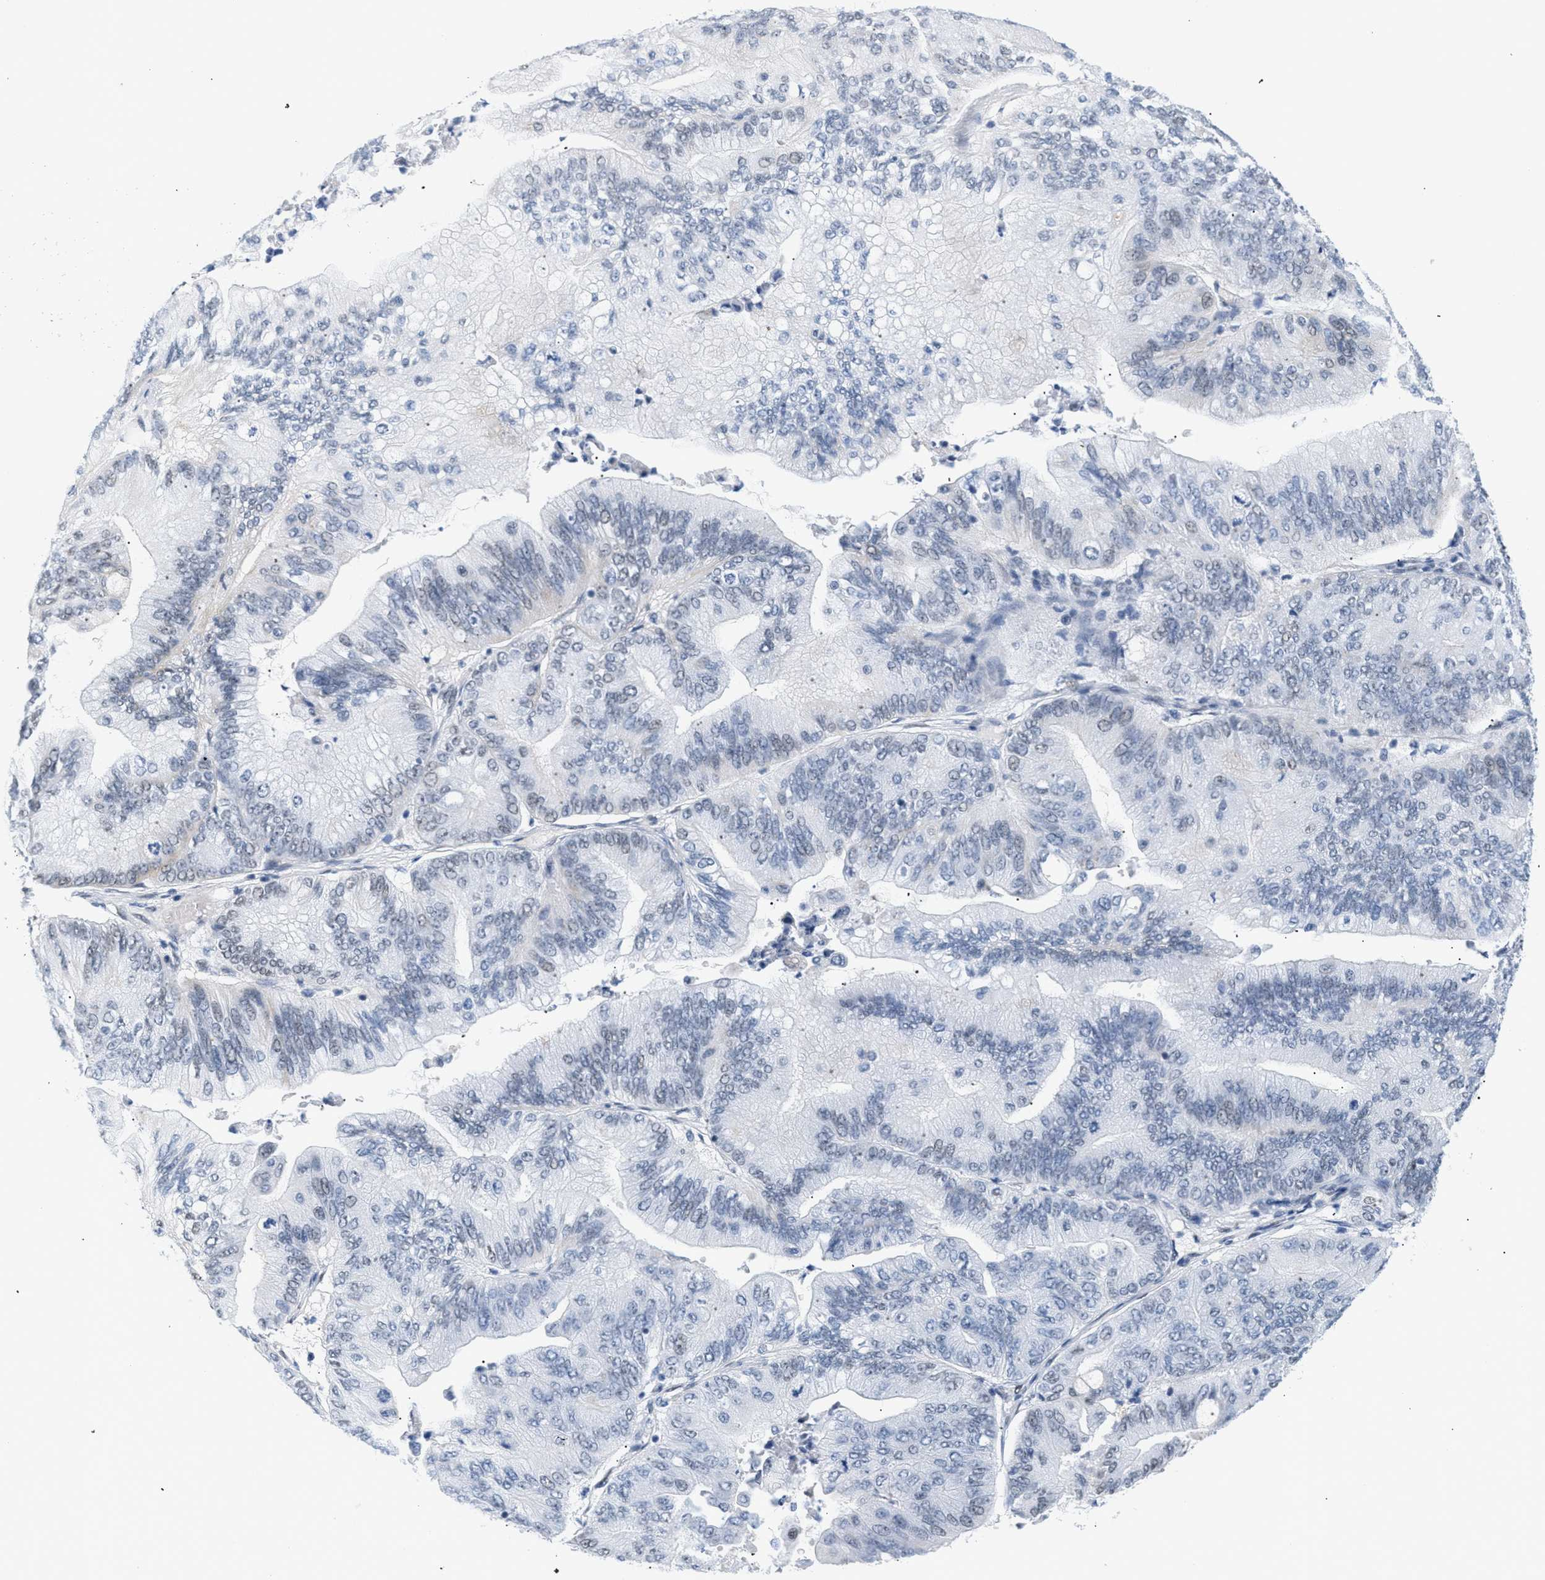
{"staining": {"intensity": "weak", "quantity": "<25%", "location": "nuclear"}, "tissue": "ovarian cancer", "cell_type": "Tumor cells", "image_type": "cancer", "snomed": [{"axis": "morphology", "description": "Cystadenocarcinoma, mucinous, NOS"}, {"axis": "topography", "description": "Ovary"}], "caption": "This photomicrograph is of ovarian cancer stained with IHC to label a protein in brown with the nuclei are counter-stained blue. There is no positivity in tumor cells.", "gene": "ELN", "patient": {"sex": "female", "age": 61}}